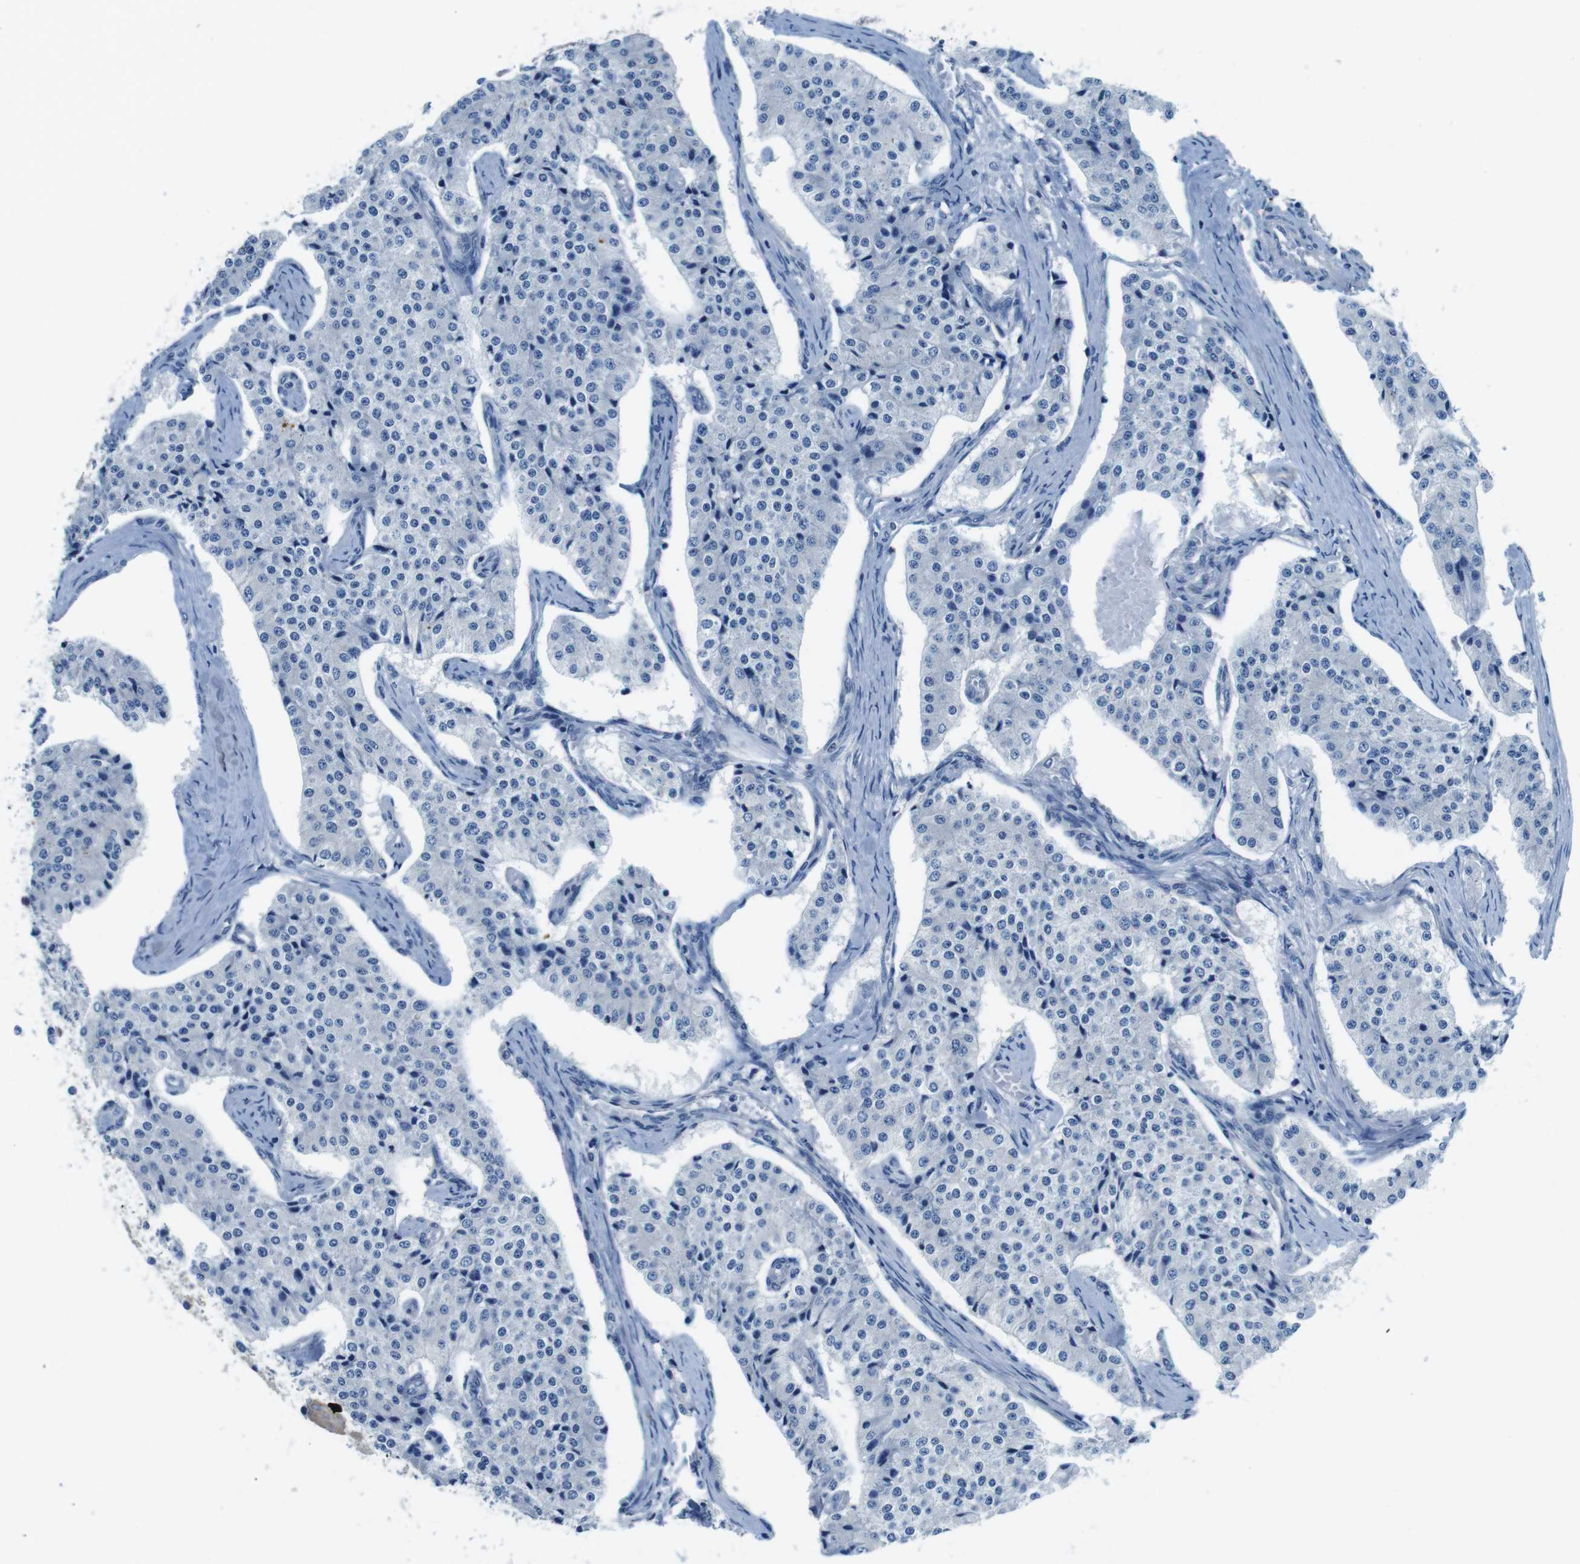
{"staining": {"intensity": "negative", "quantity": "none", "location": "none"}, "tissue": "carcinoid", "cell_type": "Tumor cells", "image_type": "cancer", "snomed": [{"axis": "morphology", "description": "Carcinoid, malignant, NOS"}, {"axis": "topography", "description": "Colon"}], "caption": "Tumor cells show no significant protein staining in carcinoid. (Brightfield microscopy of DAB immunohistochemistry at high magnification).", "gene": "DENND4C", "patient": {"sex": "female", "age": 52}}